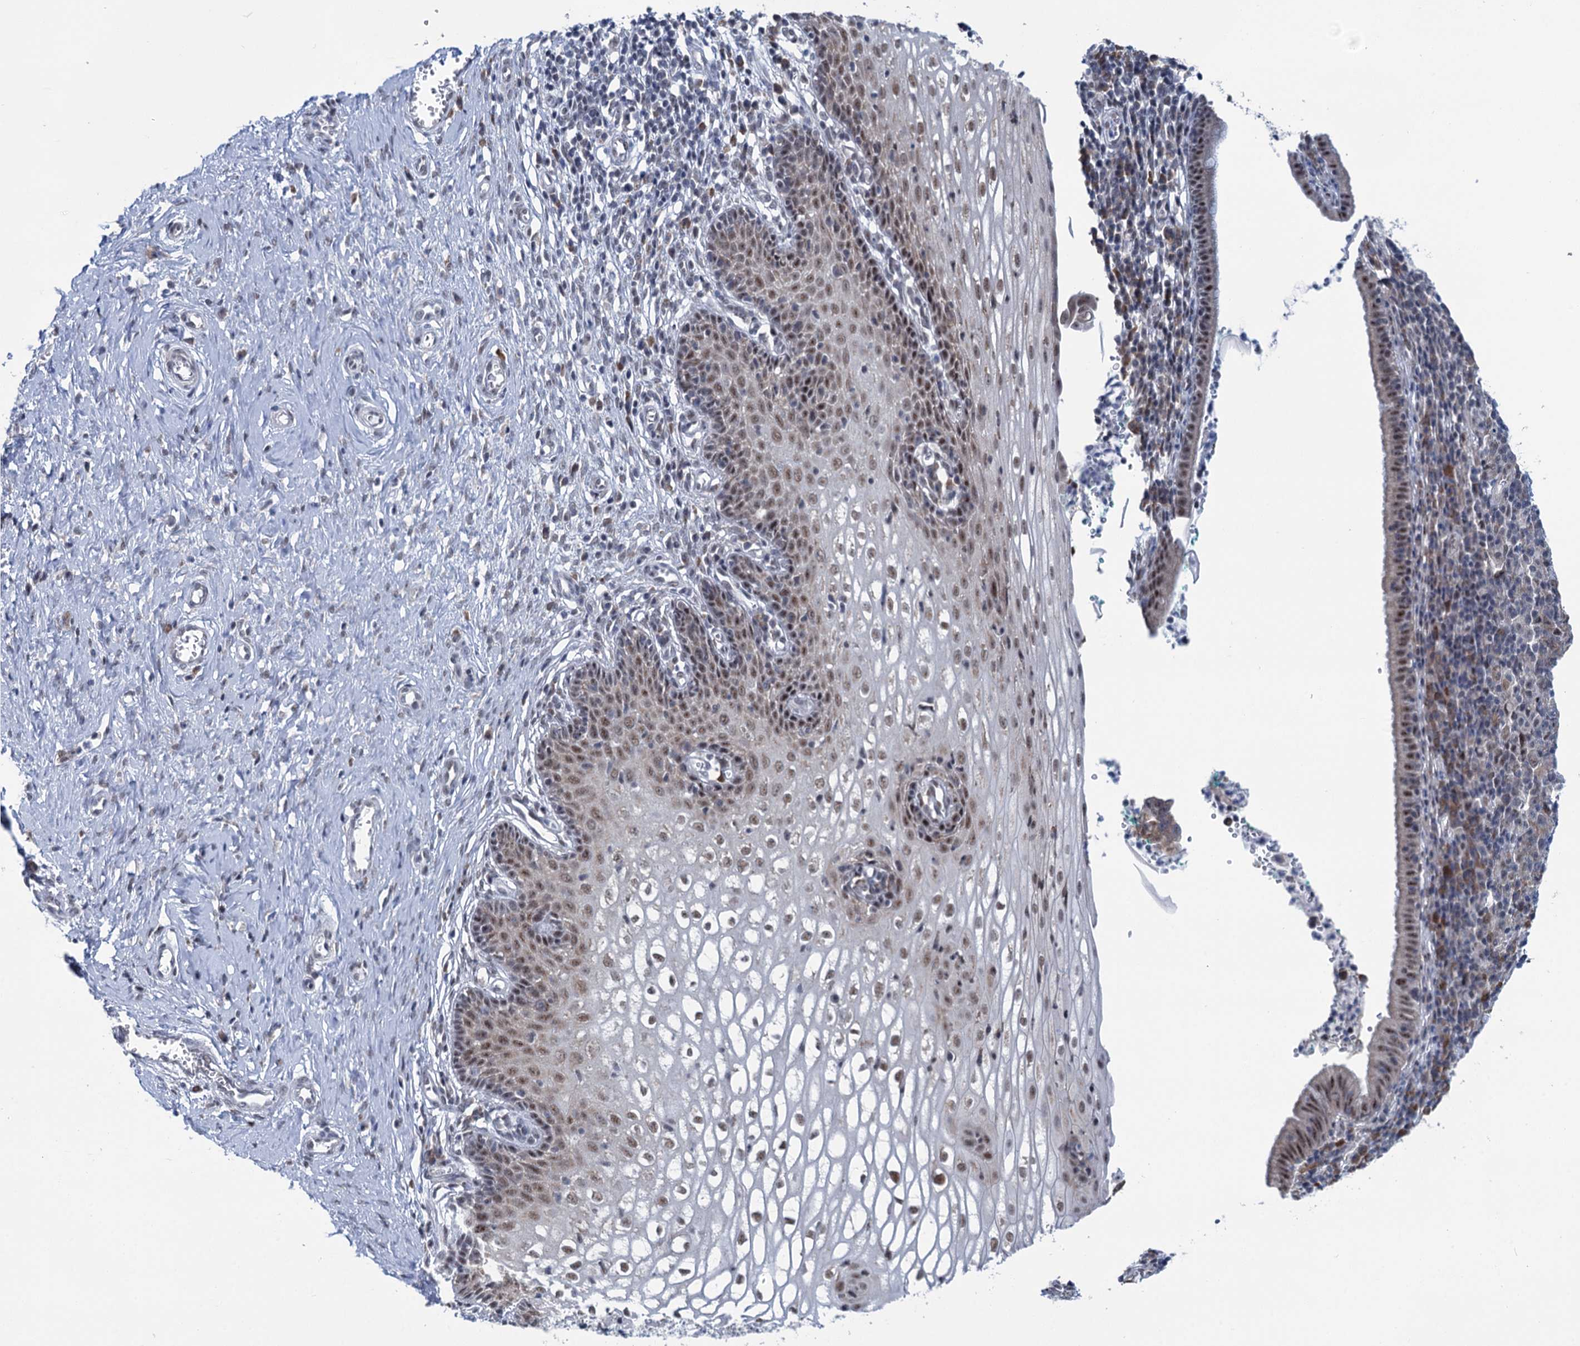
{"staining": {"intensity": "moderate", "quantity": "25%-75%", "location": "nuclear"}, "tissue": "cervix", "cell_type": "Glandular cells", "image_type": "normal", "snomed": [{"axis": "morphology", "description": "Normal tissue, NOS"}, {"axis": "morphology", "description": "Adenocarcinoma, NOS"}, {"axis": "topography", "description": "Cervix"}], "caption": "Immunohistochemistry (IHC) (DAB (3,3'-diaminobenzidine)) staining of unremarkable cervix shows moderate nuclear protein staining in about 25%-75% of glandular cells. The staining was performed using DAB, with brown indicating positive protein expression. Nuclei are stained blue with hematoxylin.", "gene": "SREK1", "patient": {"sex": "female", "age": 29}}